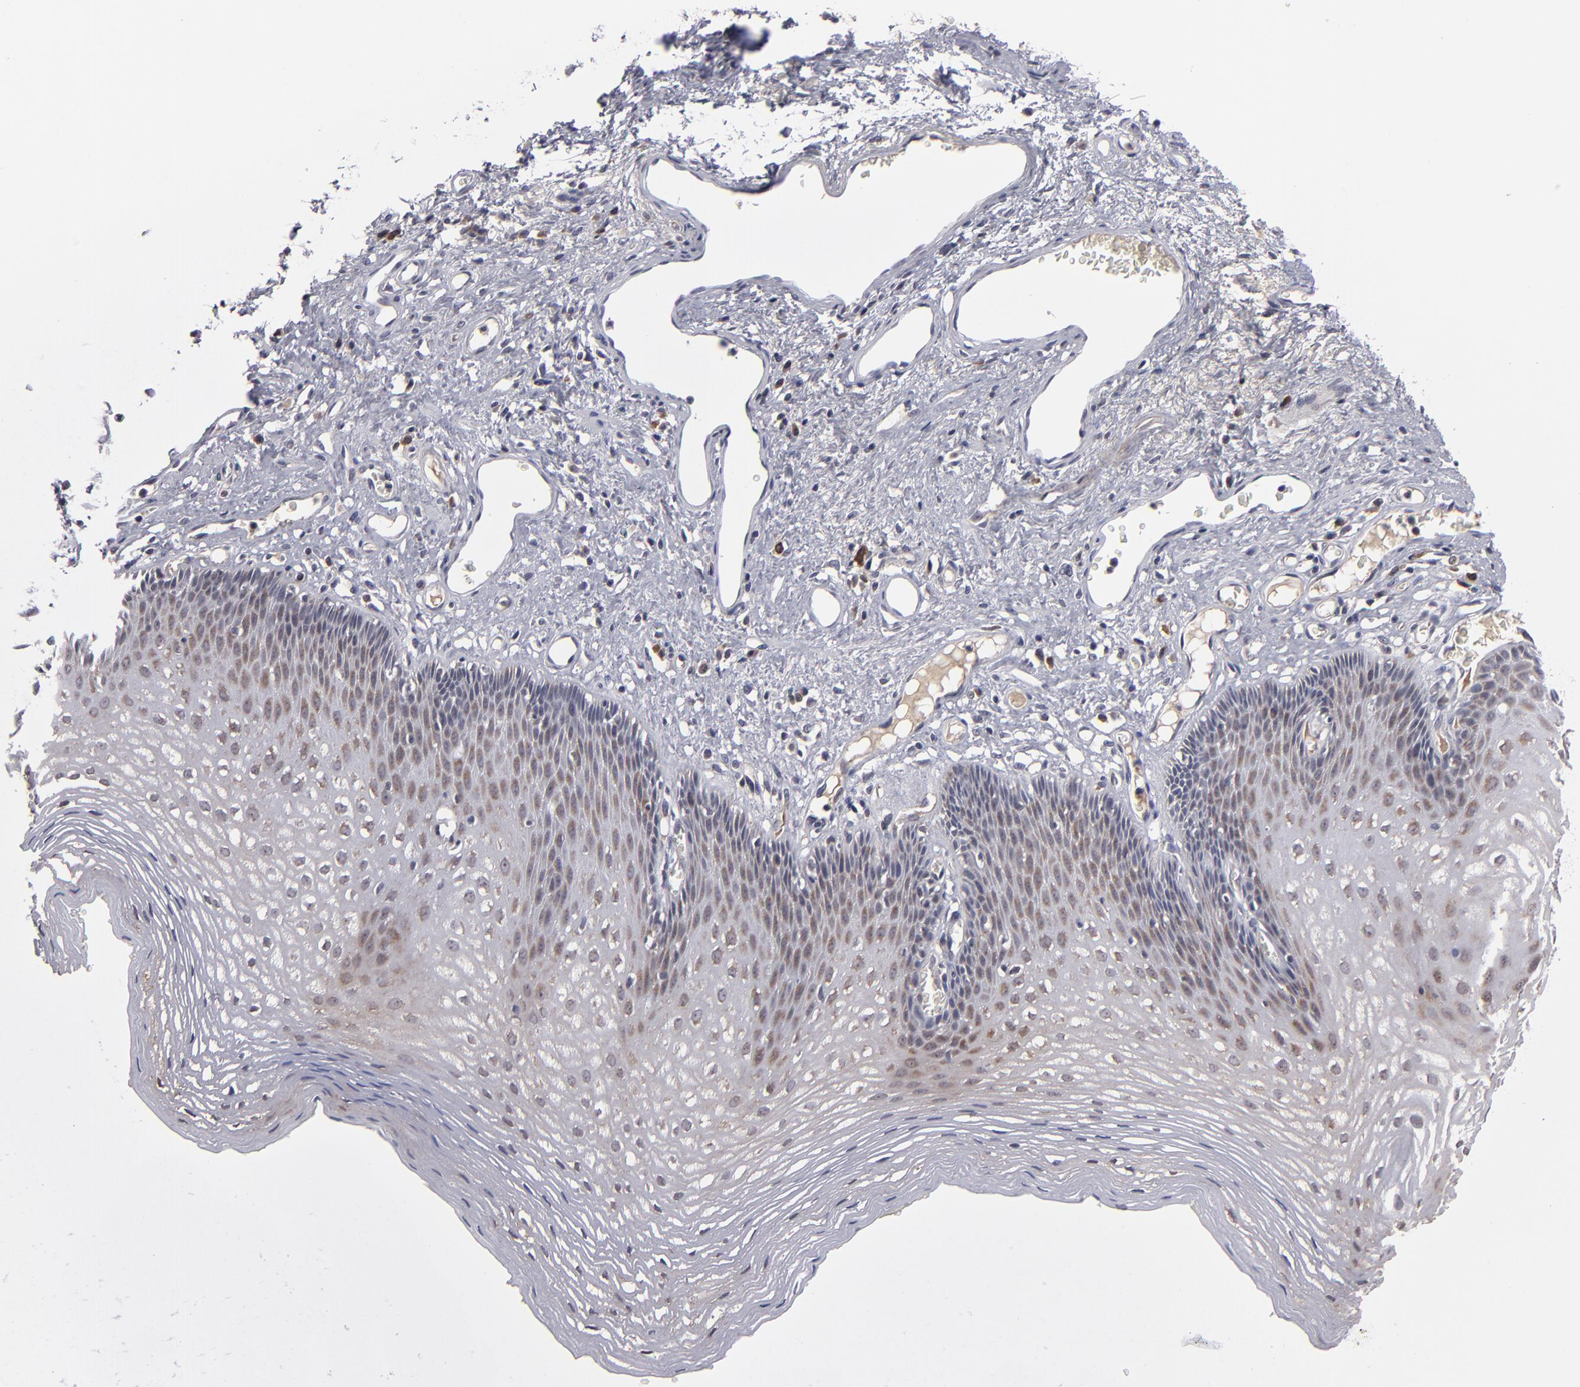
{"staining": {"intensity": "weak", "quantity": "25%-75%", "location": "cytoplasmic/membranous"}, "tissue": "esophagus", "cell_type": "Squamous epithelial cells", "image_type": "normal", "snomed": [{"axis": "morphology", "description": "Normal tissue, NOS"}, {"axis": "topography", "description": "Esophagus"}], "caption": "Normal esophagus exhibits weak cytoplasmic/membranous positivity in approximately 25%-75% of squamous epithelial cells, visualized by immunohistochemistry.", "gene": "GLCCI1", "patient": {"sex": "female", "age": 70}}